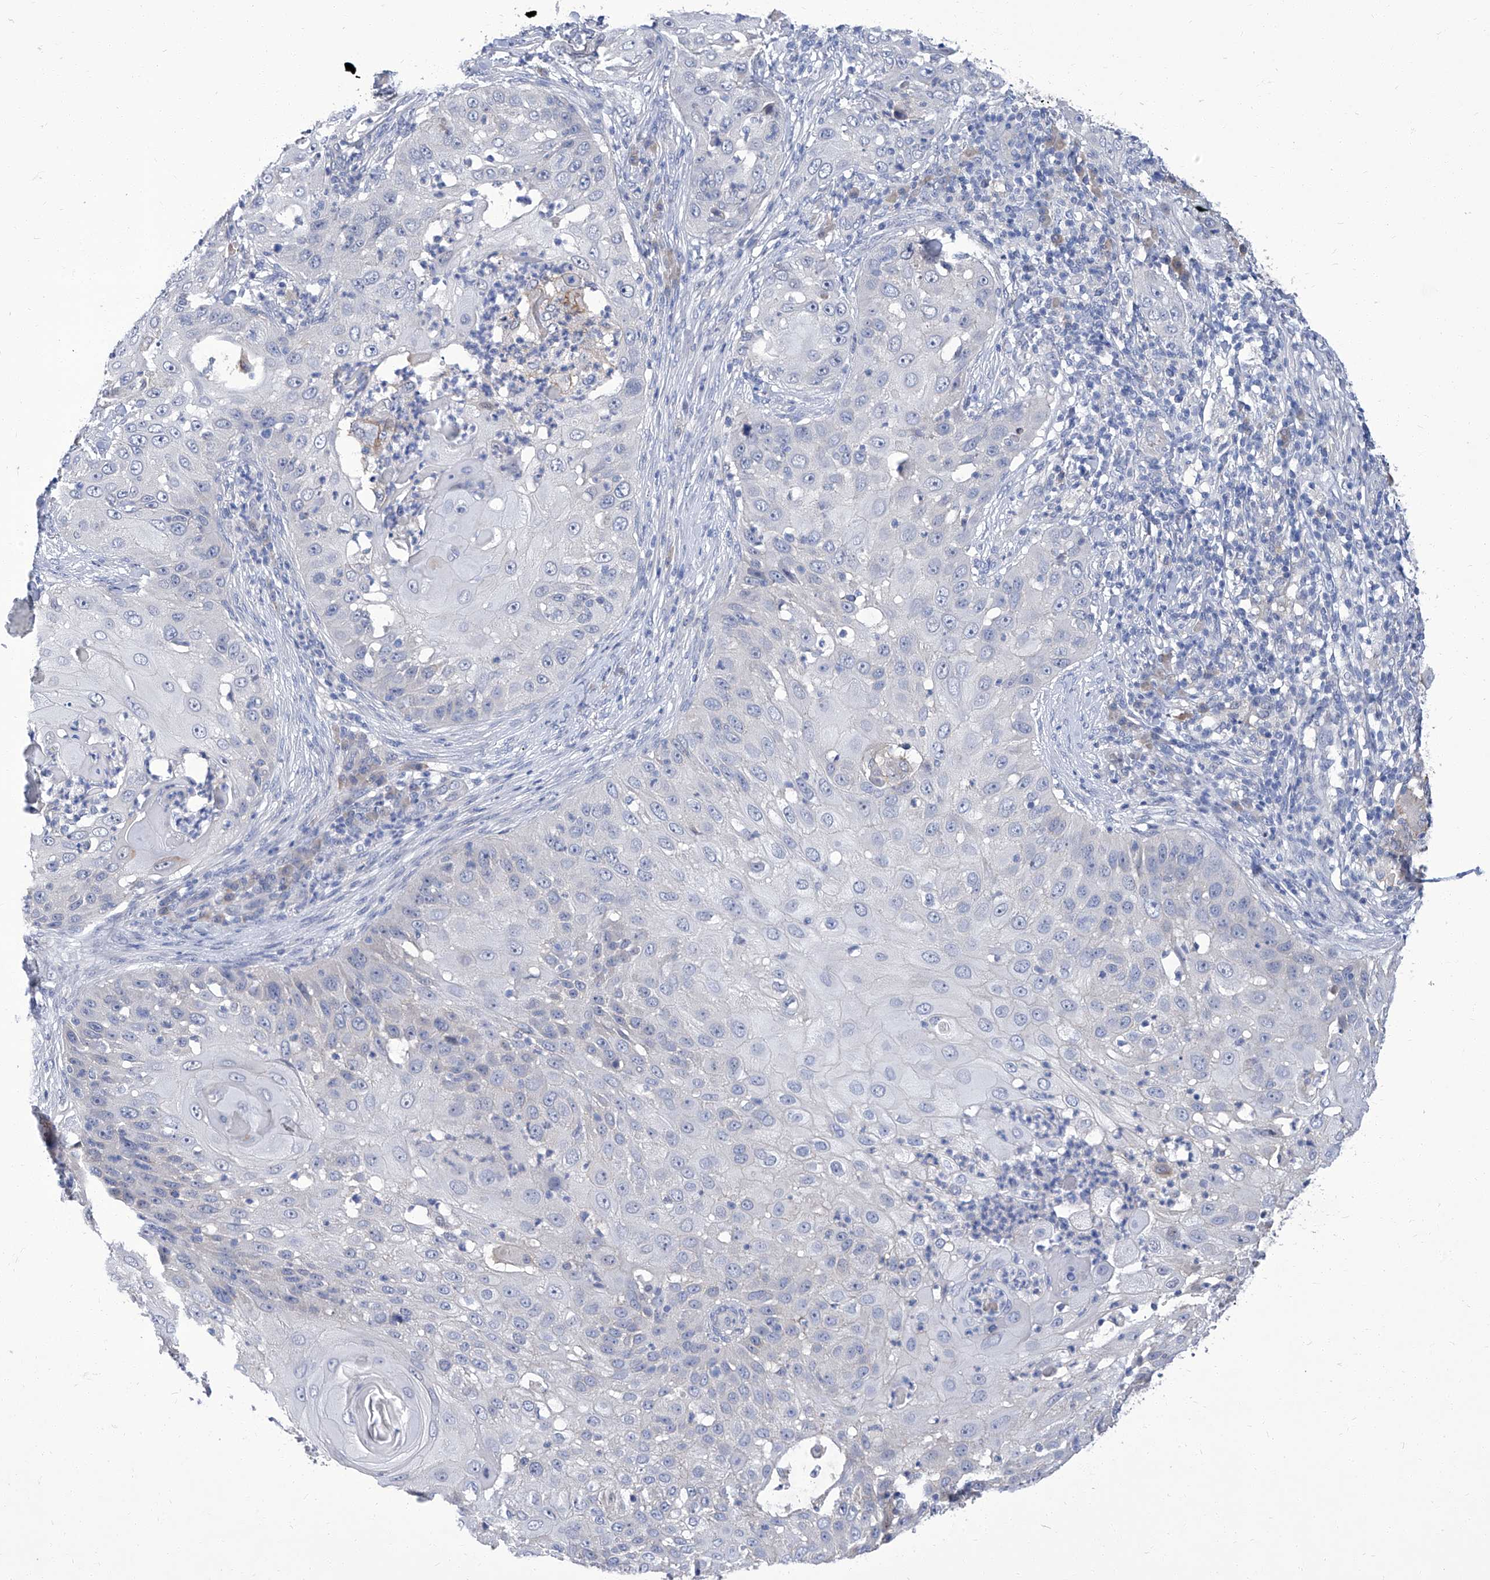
{"staining": {"intensity": "negative", "quantity": "none", "location": "none"}, "tissue": "skin cancer", "cell_type": "Tumor cells", "image_type": "cancer", "snomed": [{"axis": "morphology", "description": "Squamous cell carcinoma, NOS"}, {"axis": "topography", "description": "Skin"}], "caption": "This is an immunohistochemistry photomicrograph of skin squamous cell carcinoma. There is no expression in tumor cells.", "gene": "PARD3", "patient": {"sex": "female", "age": 44}}